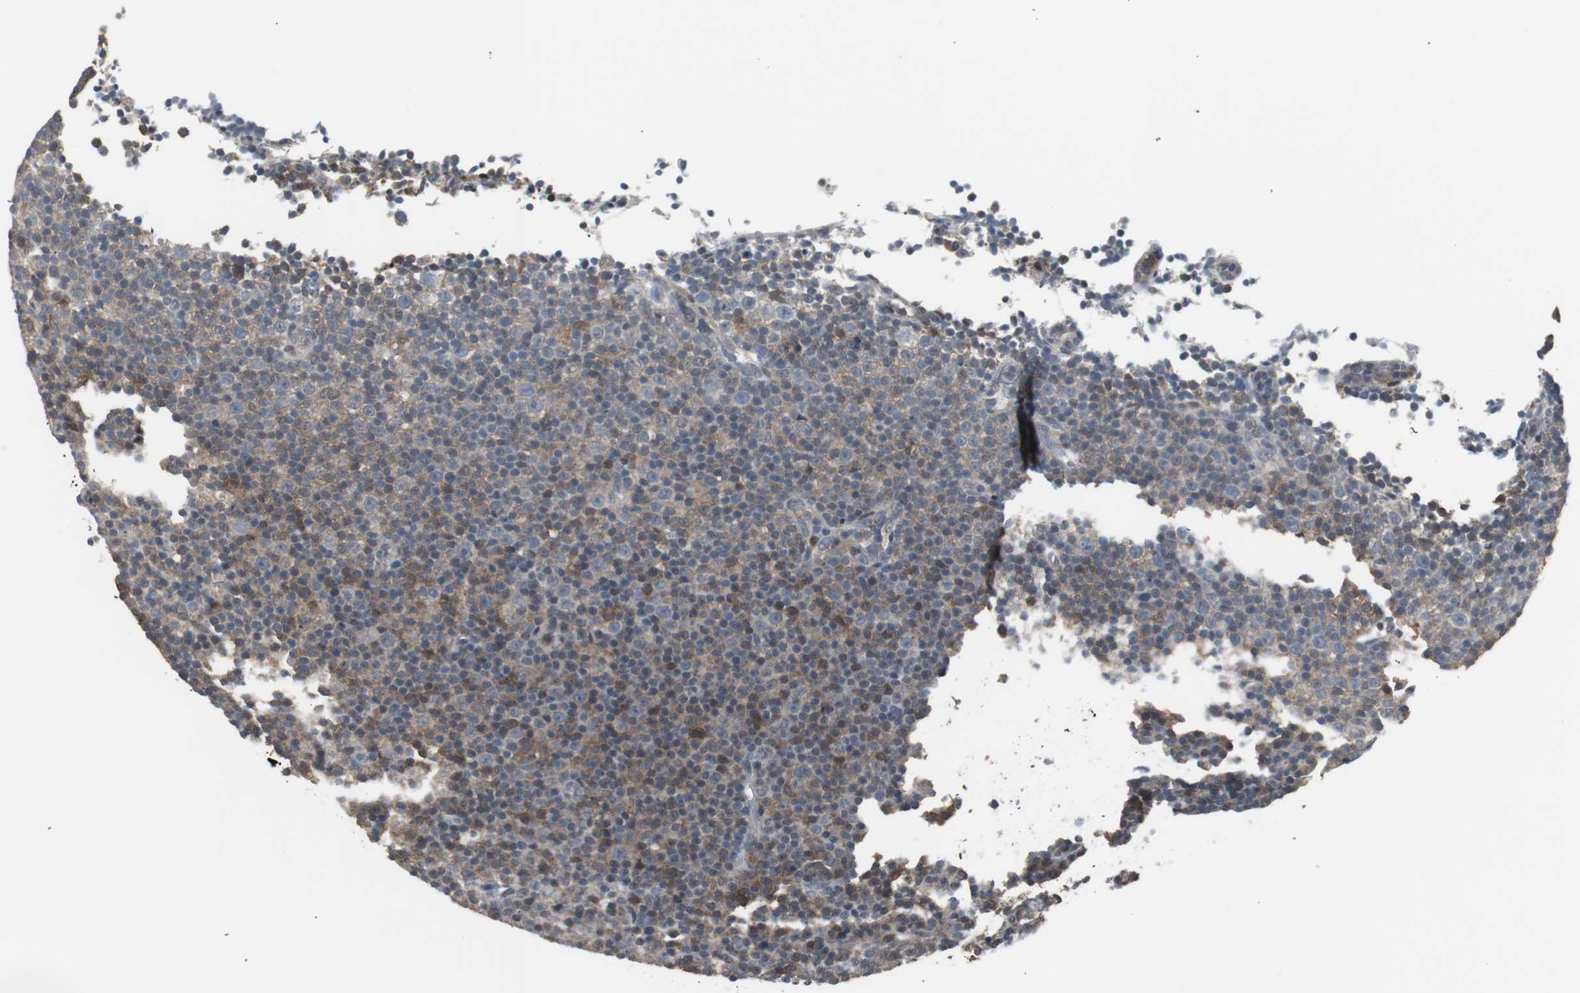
{"staining": {"intensity": "moderate", "quantity": "25%-75%", "location": "cytoplasmic/membranous,nuclear"}, "tissue": "lymphoma", "cell_type": "Tumor cells", "image_type": "cancer", "snomed": [{"axis": "morphology", "description": "Malignant lymphoma, non-Hodgkin's type, Low grade"}, {"axis": "topography", "description": "Lymph node"}], "caption": "Immunohistochemical staining of lymphoma shows medium levels of moderate cytoplasmic/membranous and nuclear protein staining in about 25%-75% of tumor cells.", "gene": "PLIN3", "patient": {"sex": "female", "age": 67}}